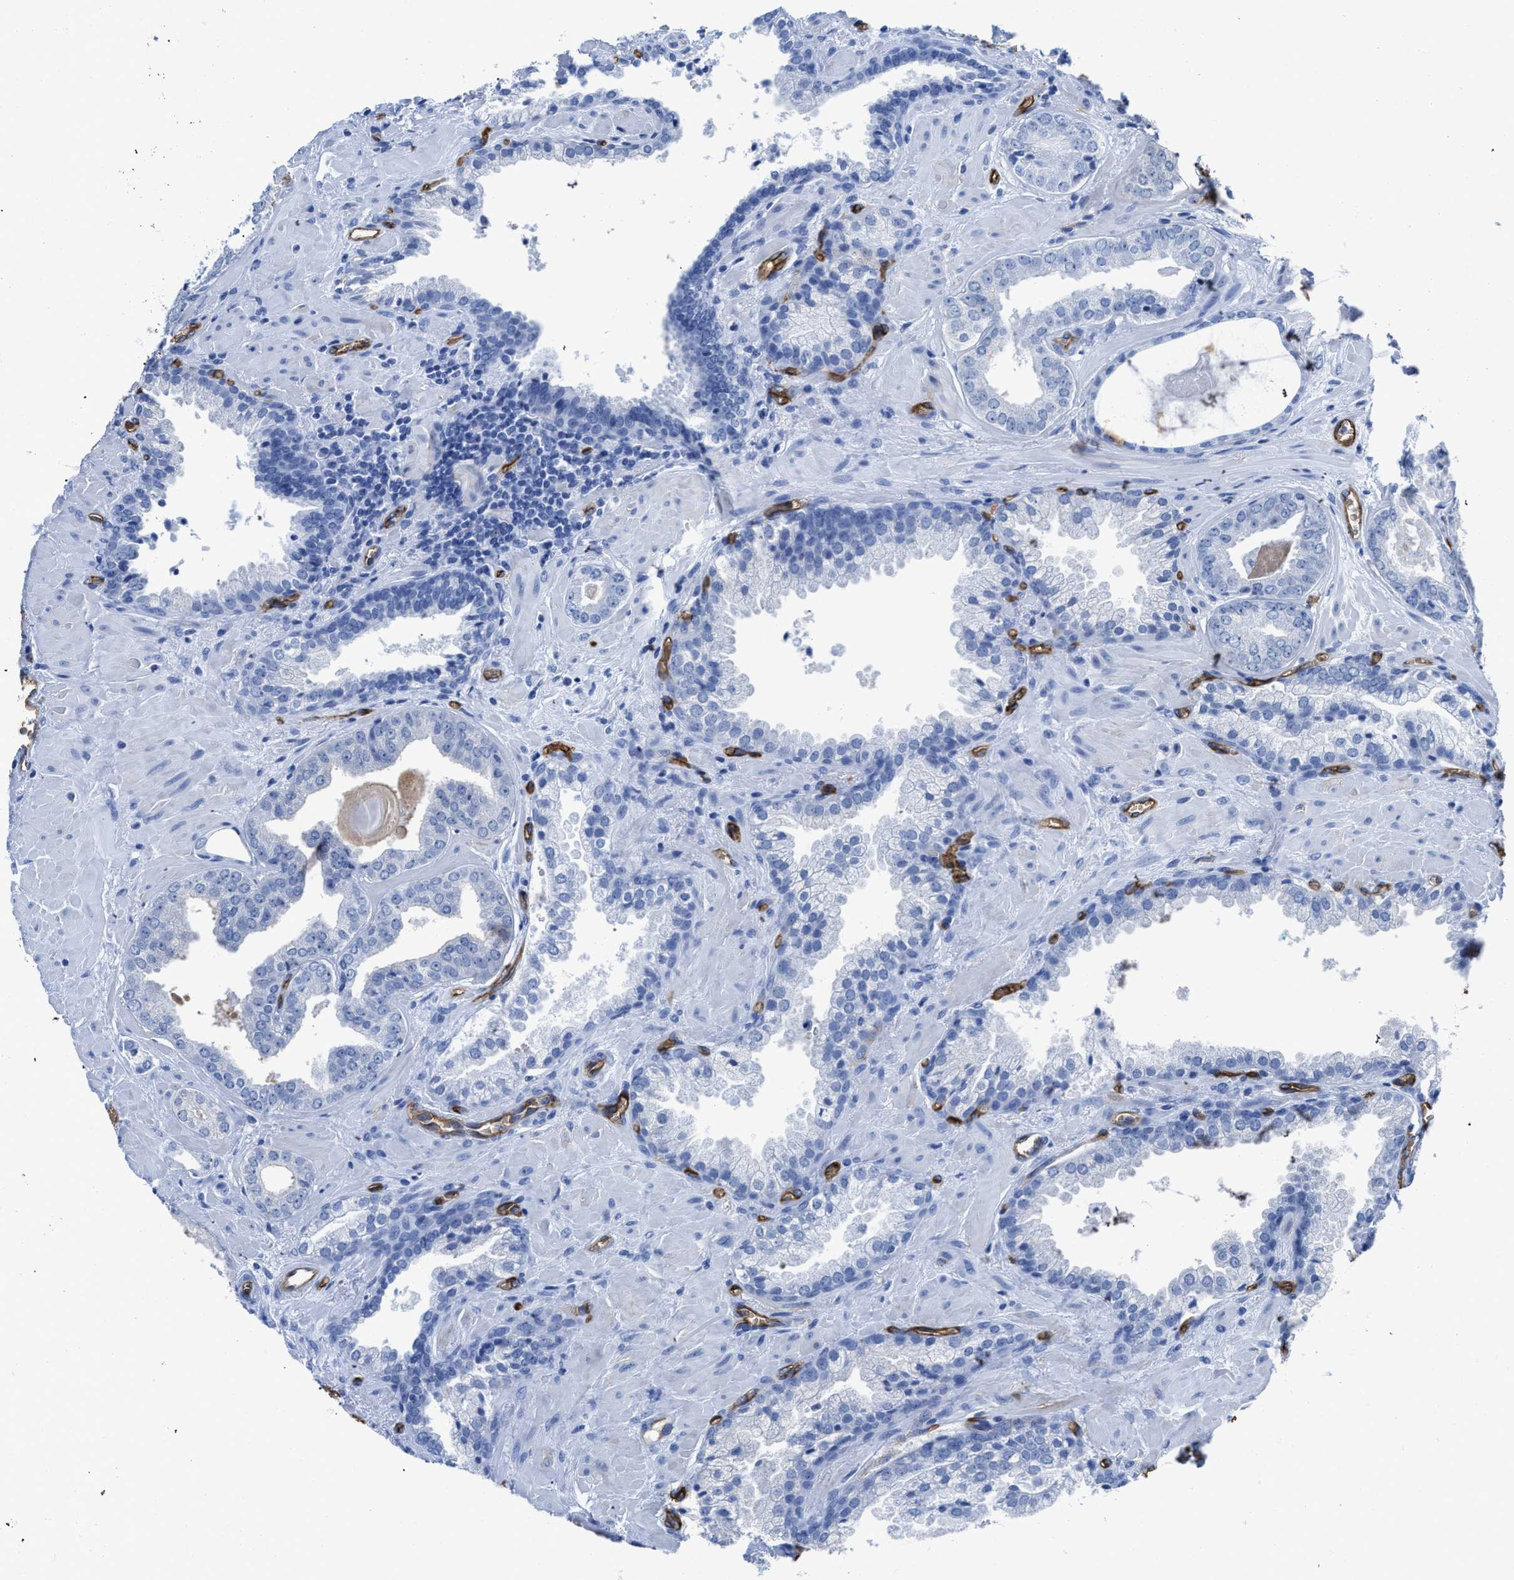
{"staining": {"intensity": "negative", "quantity": "none", "location": "none"}, "tissue": "prostate cancer", "cell_type": "Tumor cells", "image_type": "cancer", "snomed": [{"axis": "morphology", "description": "Adenocarcinoma, Low grade"}, {"axis": "topography", "description": "Prostate"}], "caption": "Immunohistochemical staining of human prostate cancer (low-grade adenocarcinoma) demonstrates no significant positivity in tumor cells.", "gene": "AQP1", "patient": {"sex": "male", "age": 71}}